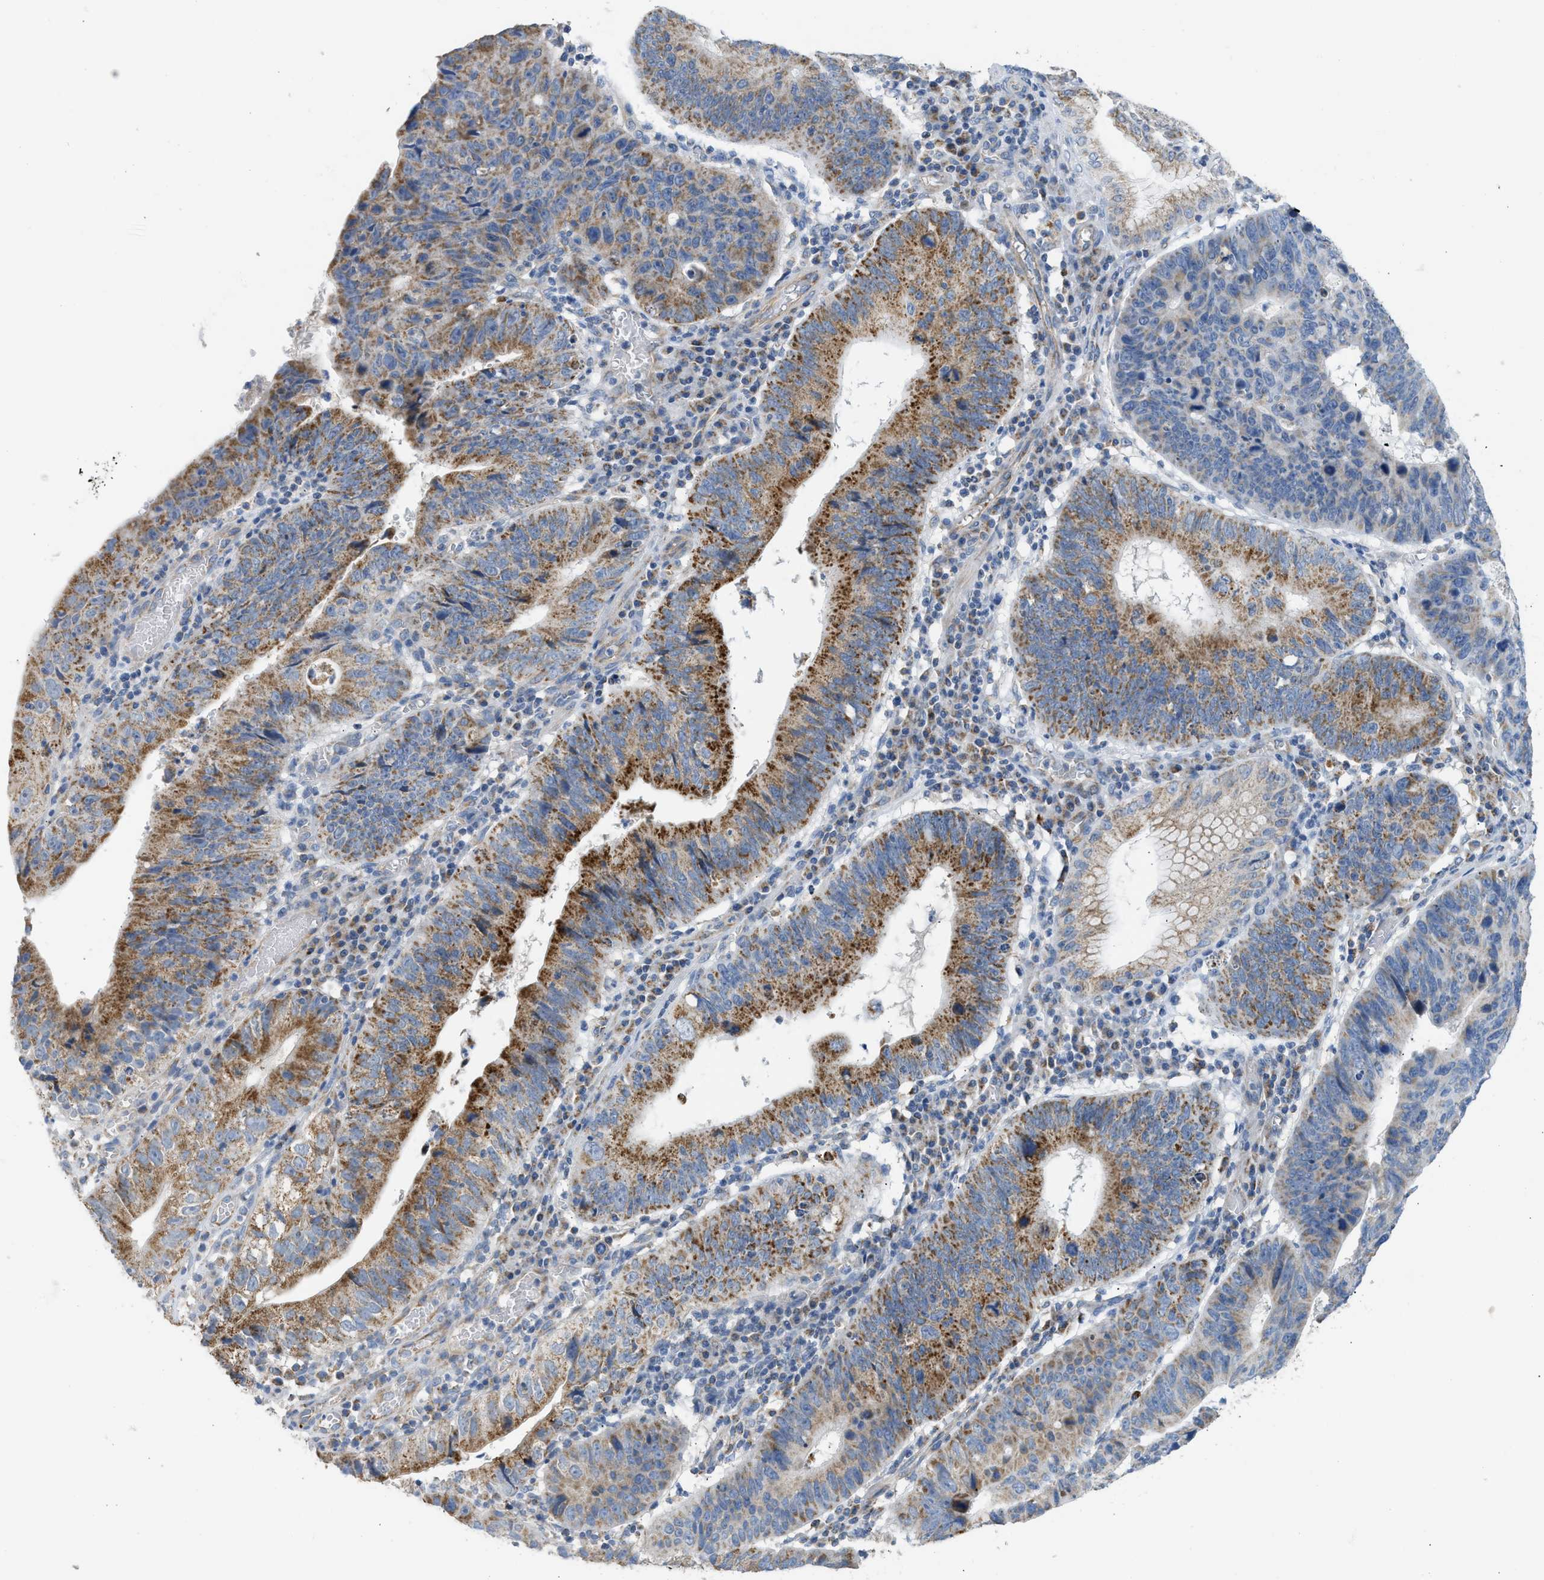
{"staining": {"intensity": "strong", "quantity": "25%-75%", "location": "cytoplasmic/membranous"}, "tissue": "stomach cancer", "cell_type": "Tumor cells", "image_type": "cancer", "snomed": [{"axis": "morphology", "description": "Adenocarcinoma, NOS"}, {"axis": "topography", "description": "Stomach"}], "caption": "This histopathology image displays immunohistochemistry staining of human adenocarcinoma (stomach), with high strong cytoplasmic/membranous staining in approximately 25%-75% of tumor cells.", "gene": "GOT2", "patient": {"sex": "male", "age": 59}}